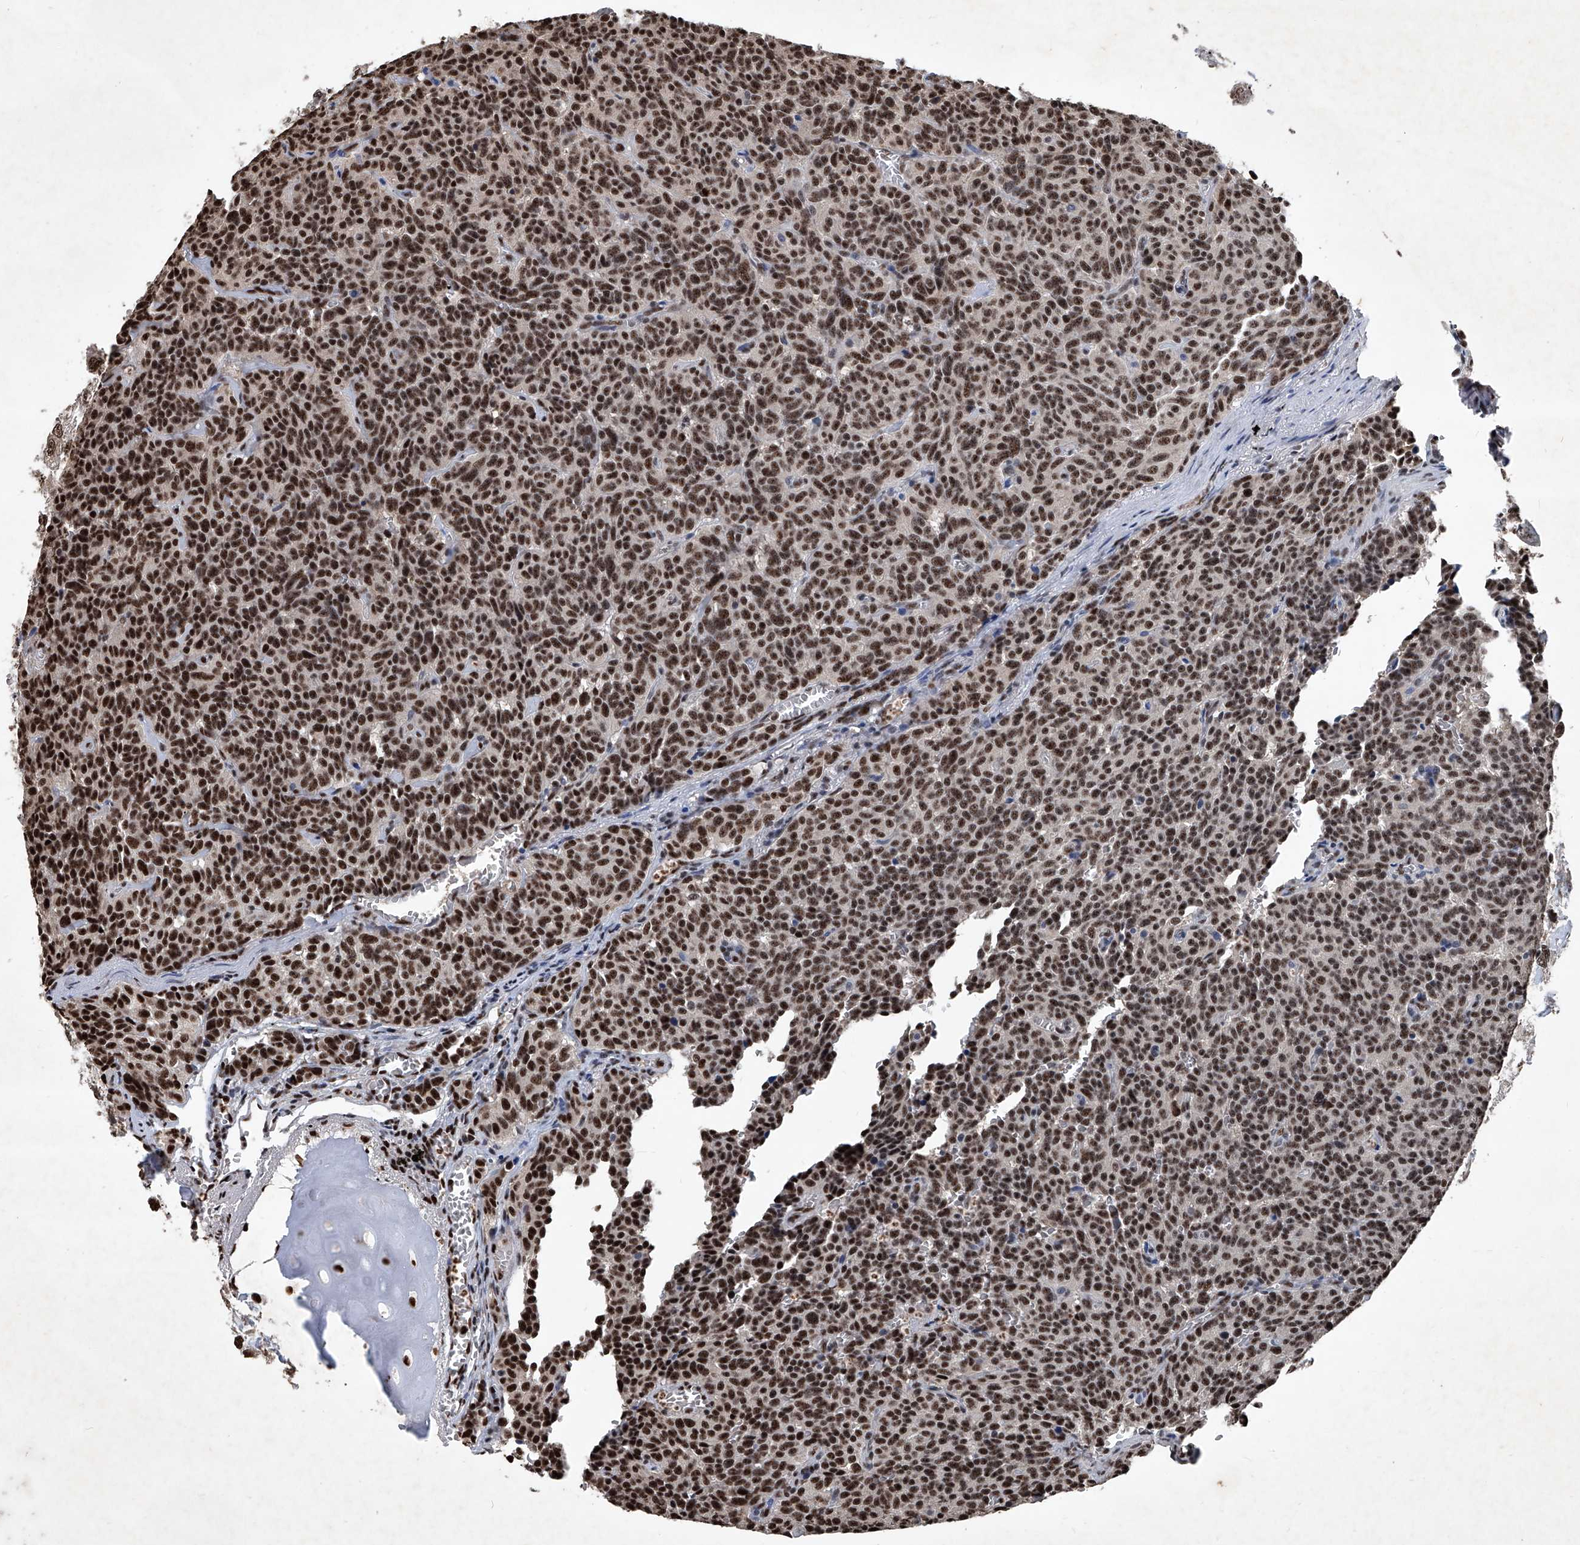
{"staining": {"intensity": "strong", "quantity": ">75%", "location": "nuclear"}, "tissue": "carcinoid", "cell_type": "Tumor cells", "image_type": "cancer", "snomed": [{"axis": "morphology", "description": "Carcinoid, malignant, NOS"}, {"axis": "topography", "description": "Lung"}], "caption": "Approximately >75% of tumor cells in carcinoid (malignant) display strong nuclear protein expression as visualized by brown immunohistochemical staining.", "gene": "DDX39B", "patient": {"sex": "female", "age": 46}}